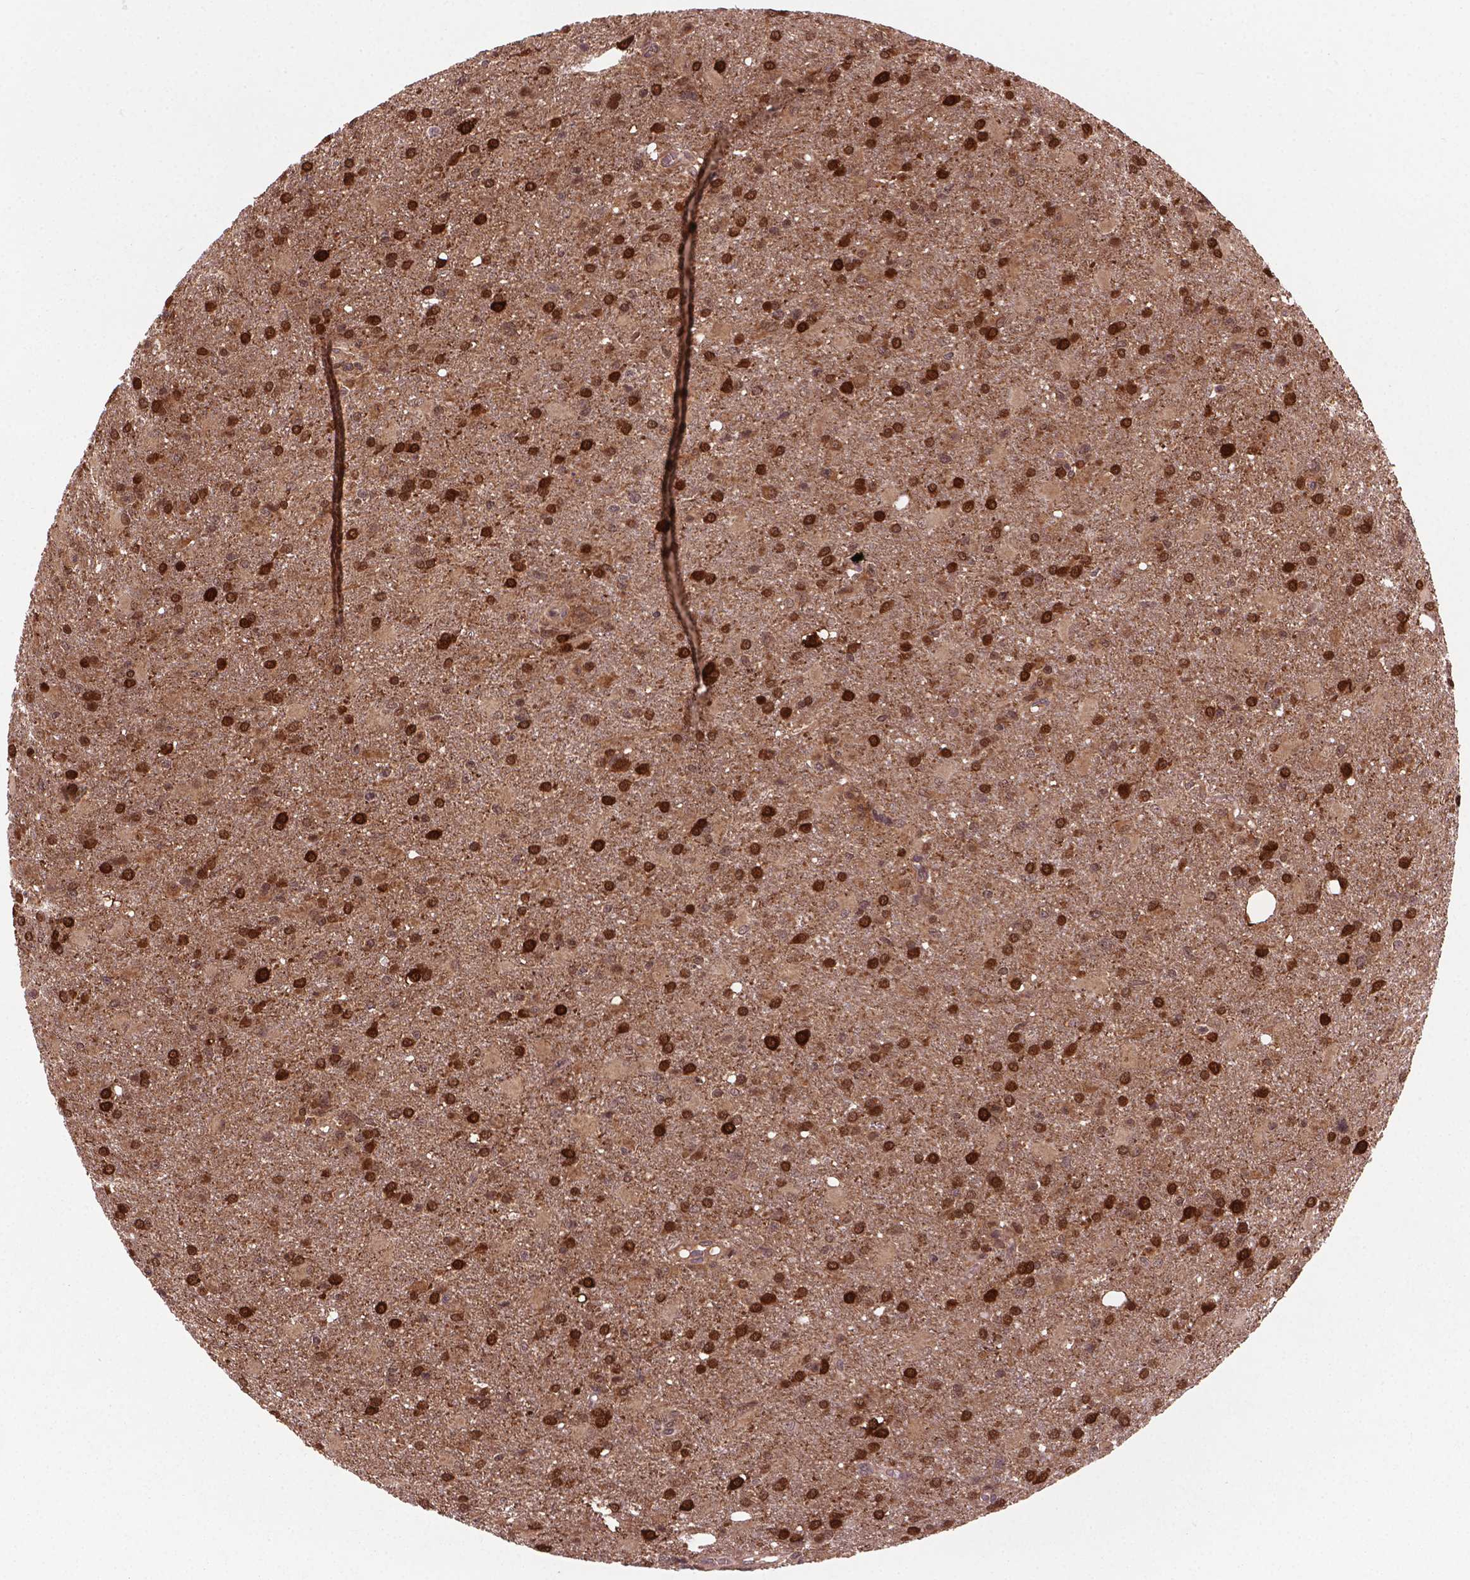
{"staining": {"intensity": "moderate", "quantity": ">75%", "location": "cytoplasmic/membranous,nuclear"}, "tissue": "glioma", "cell_type": "Tumor cells", "image_type": "cancer", "snomed": [{"axis": "morphology", "description": "Glioma, malignant, High grade"}, {"axis": "topography", "description": "Brain"}], "caption": "Malignant high-grade glioma tissue displays moderate cytoplasmic/membranous and nuclear expression in approximately >75% of tumor cells, visualized by immunohistochemistry. (Stains: DAB (3,3'-diaminobenzidine) in brown, nuclei in blue, Microscopy: brightfield microscopy at high magnification).", "gene": "PLIN3", "patient": {"sex": "male", "age": 68}}